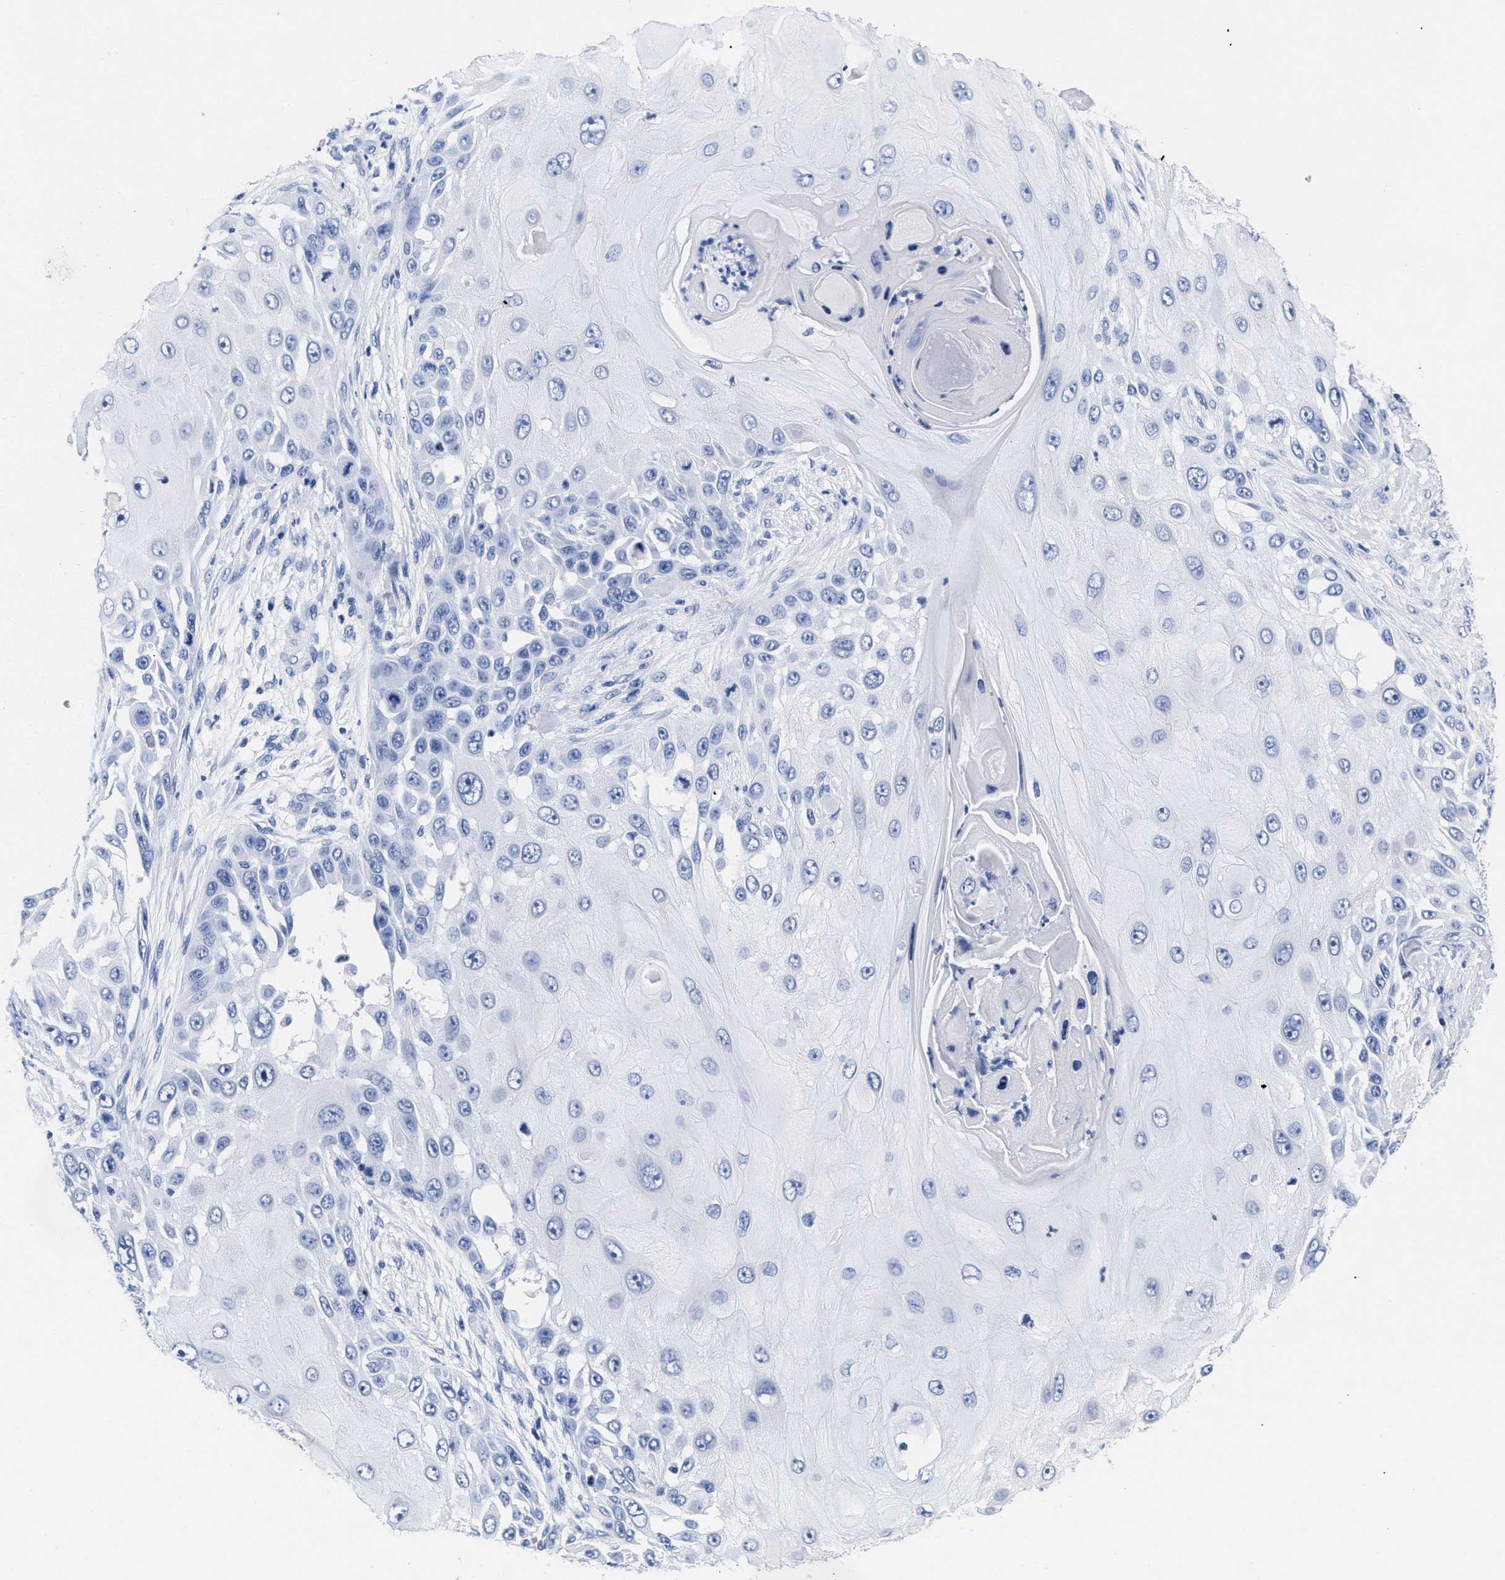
{"staining": {"intensity": "negative", "quantity": "none", "location": "none"}, "tissue": "skin cancer", "cell_type": "Tumor cells", "image_type": "cancer", "snomed": [{"axis": "morphology", "description": "Squamous cell carcinoma, NOS"}, {"axis": "topography", "description": "Skin"}], "caption": "The micrograph displays no significant expression in tumor cells of skin cancer (squamous cell carcinoma).", "gene": "TREML1", "patient": {"sex": "female", "age": 44}}